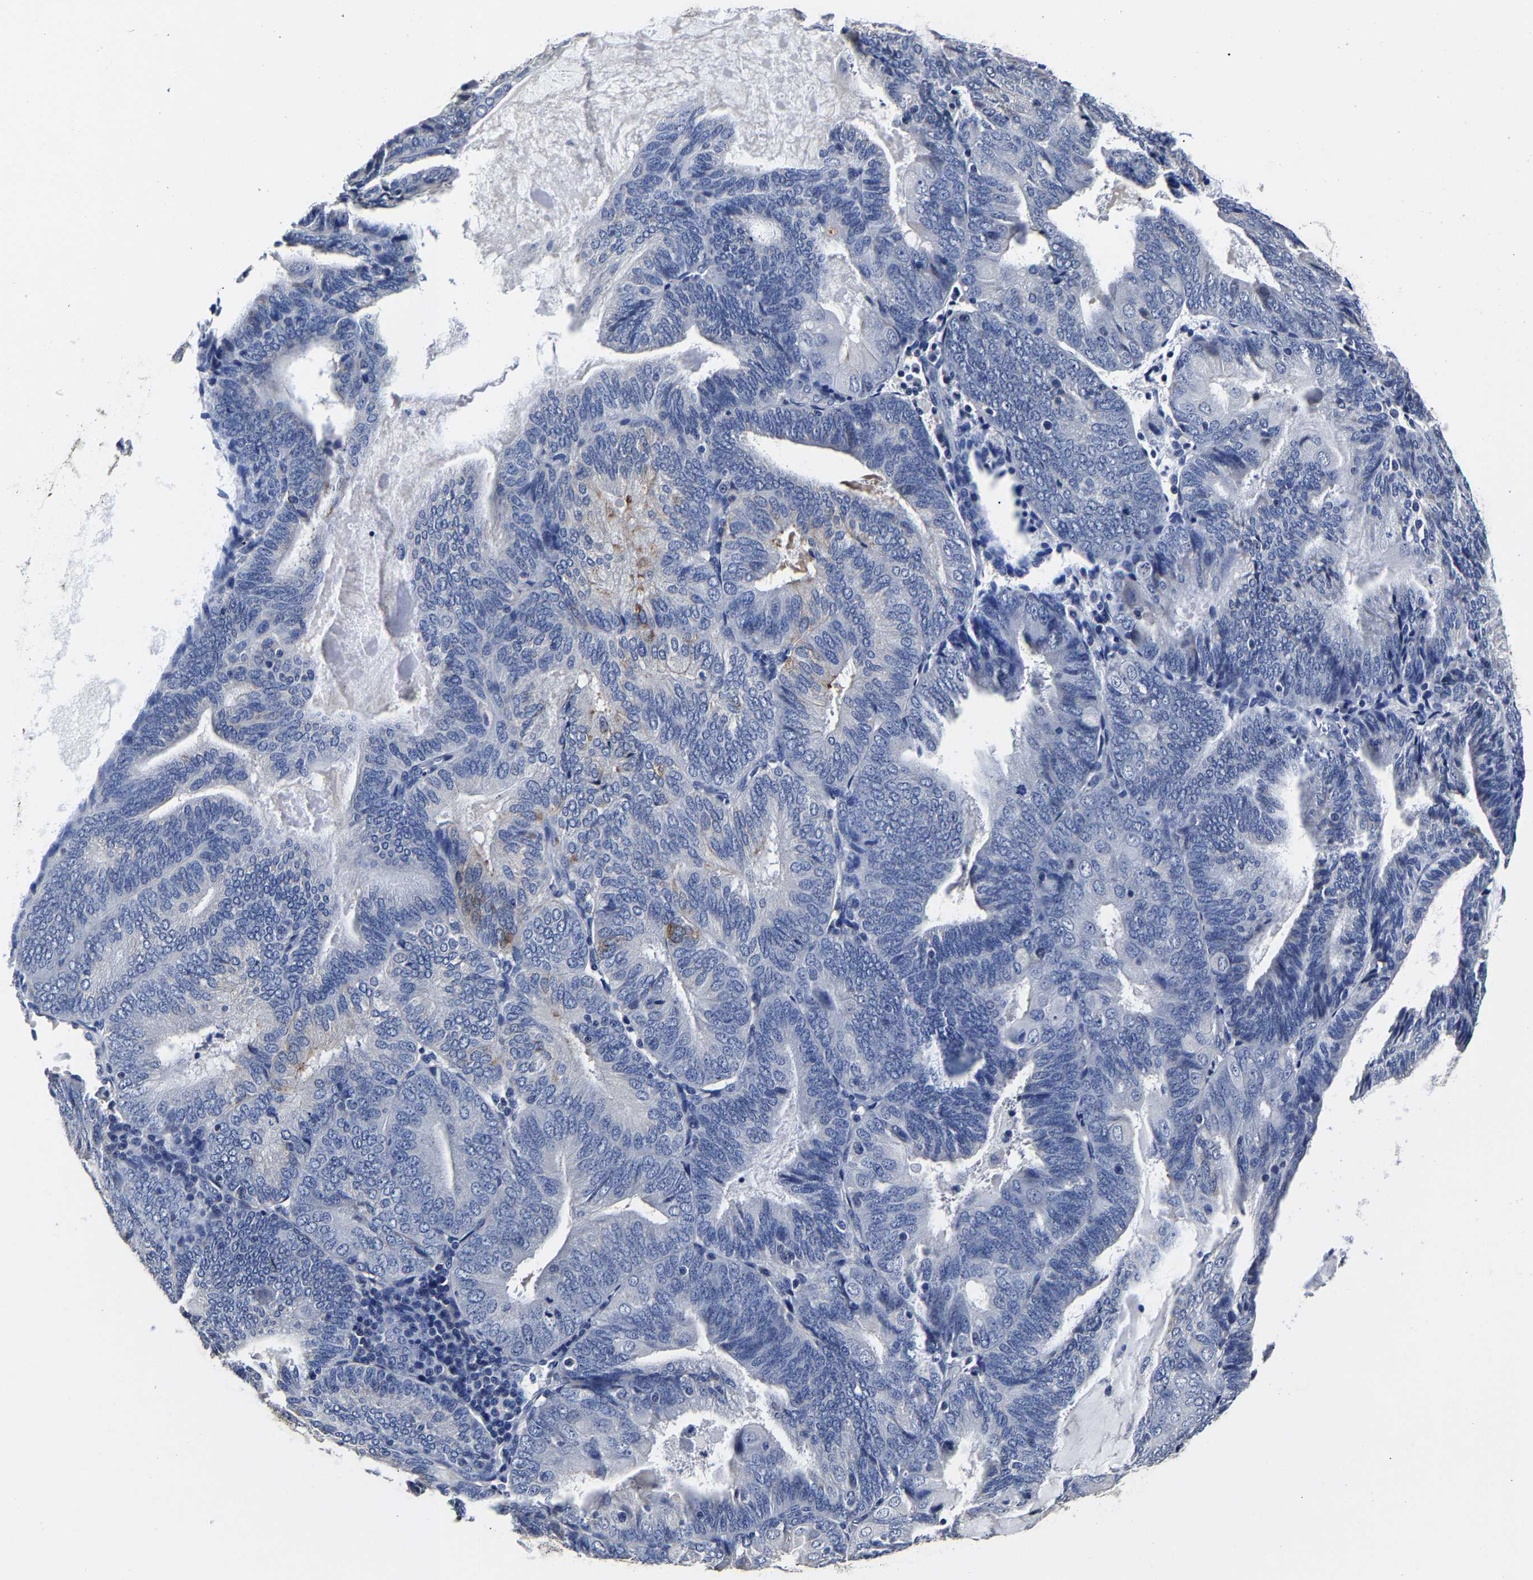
{"staining": {"intensity": "negative", "quantity": "none", "location": "none"}, "tissue": "endometrial cancer", "cell_type": "Tumor cells", "image_type": "cancer", "snomed": [{"axis": "morphology", "description": "Adenocarcinoma, NOS"}, {"axis": "topography", "description": "Endometrium"}], "caption": "This is an immunohistochemistry image of human adenocarcinoma (endometrial). There is no positivity in tumor cells.", "gene": "AKAP4", "patient": {"sex": "female", "age": 81}}